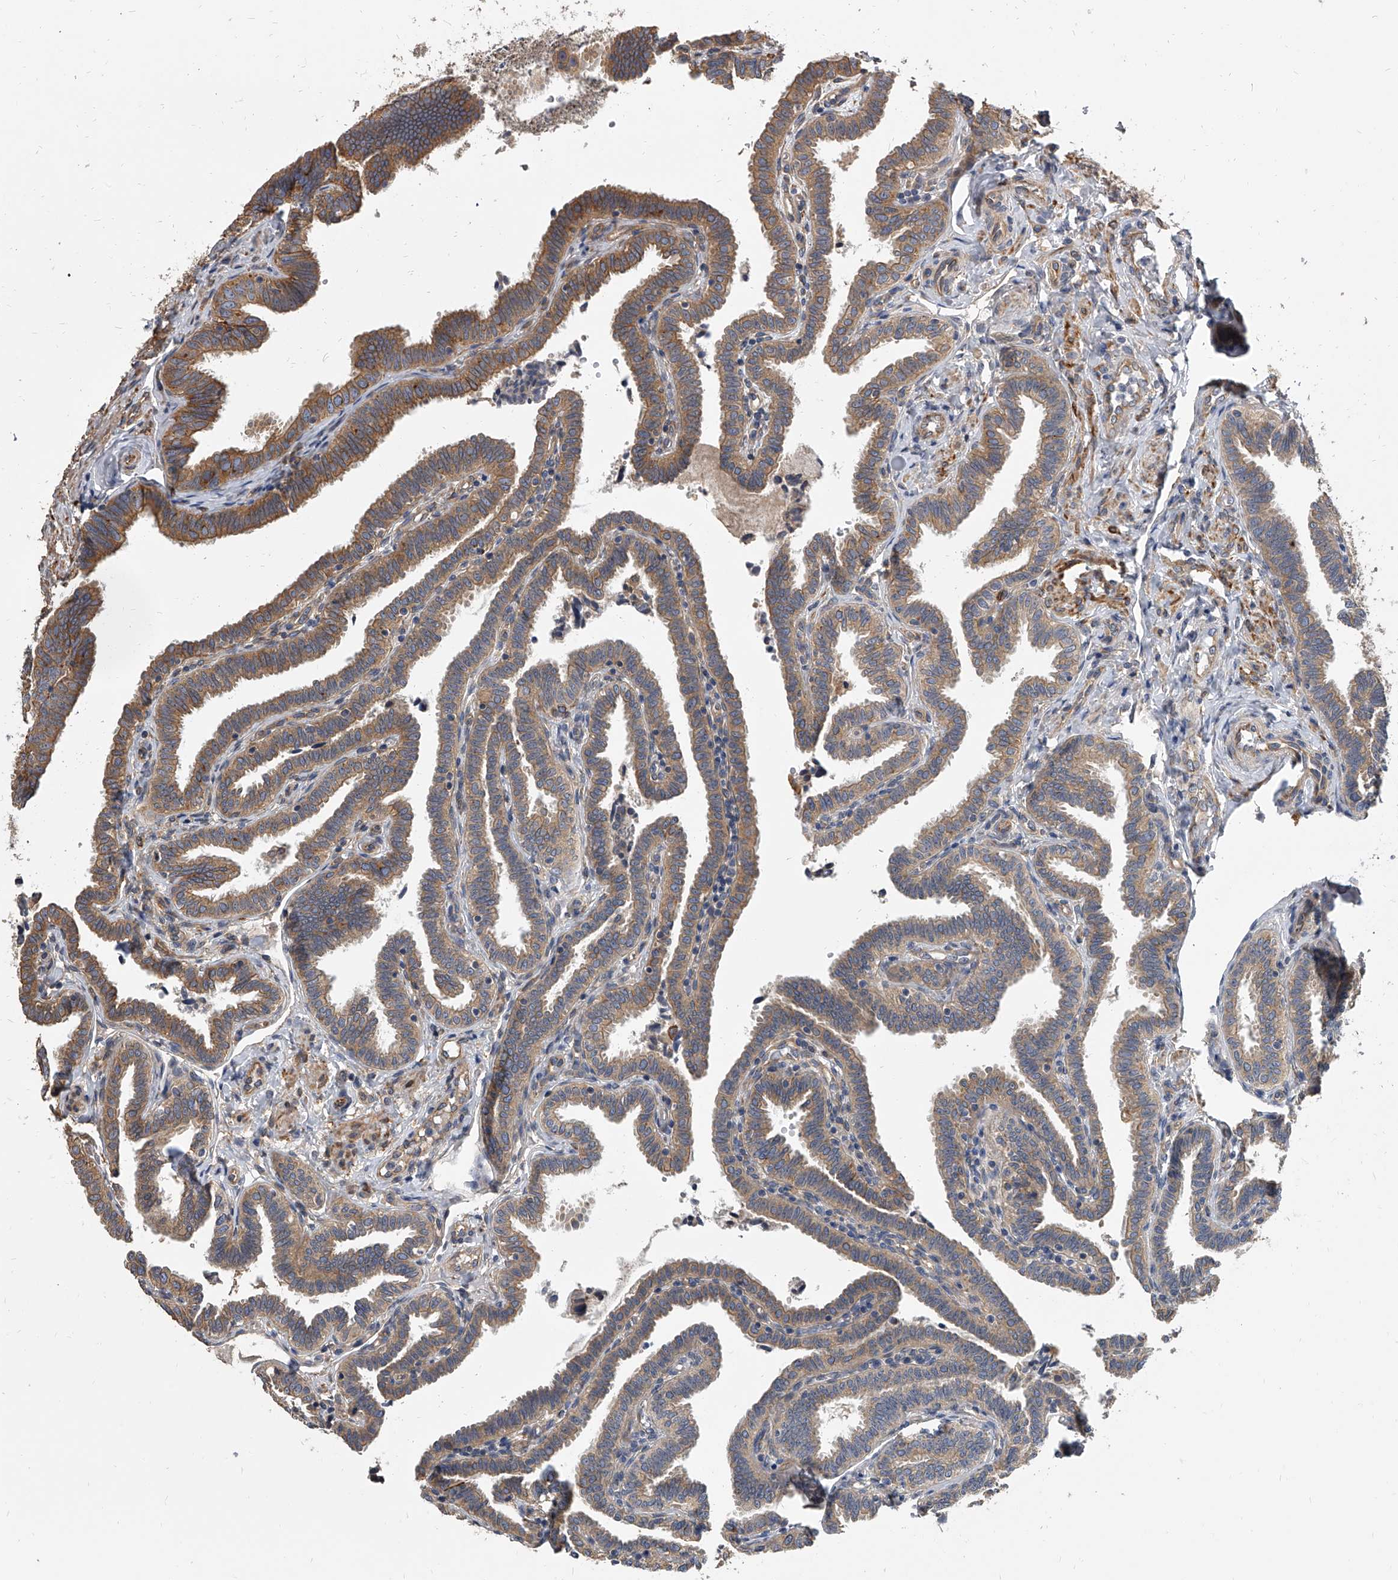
{"staining": {"intensity": "moderate", "quantity": ">75%", "location": "cytoplasmic/membranous"}, "tissue": "fallopian tube", "cell_type": "Glandular cells", "image_type": "normal", "snomed": [{"axis": "morphology", "description": "Normal tissue, NOS"}, {"axis": "topography", "description": "Fallopian tube"}], "caption": "IHC photomicrograph of normal fallopian tube stained for a protein (brown), which exhibits medium levels of moderate cytoplasmic/membranous staining in approximately >75% of glandular cells.", "gene": "EXOC4", "patient": {"sex": "female", "age": 39}}